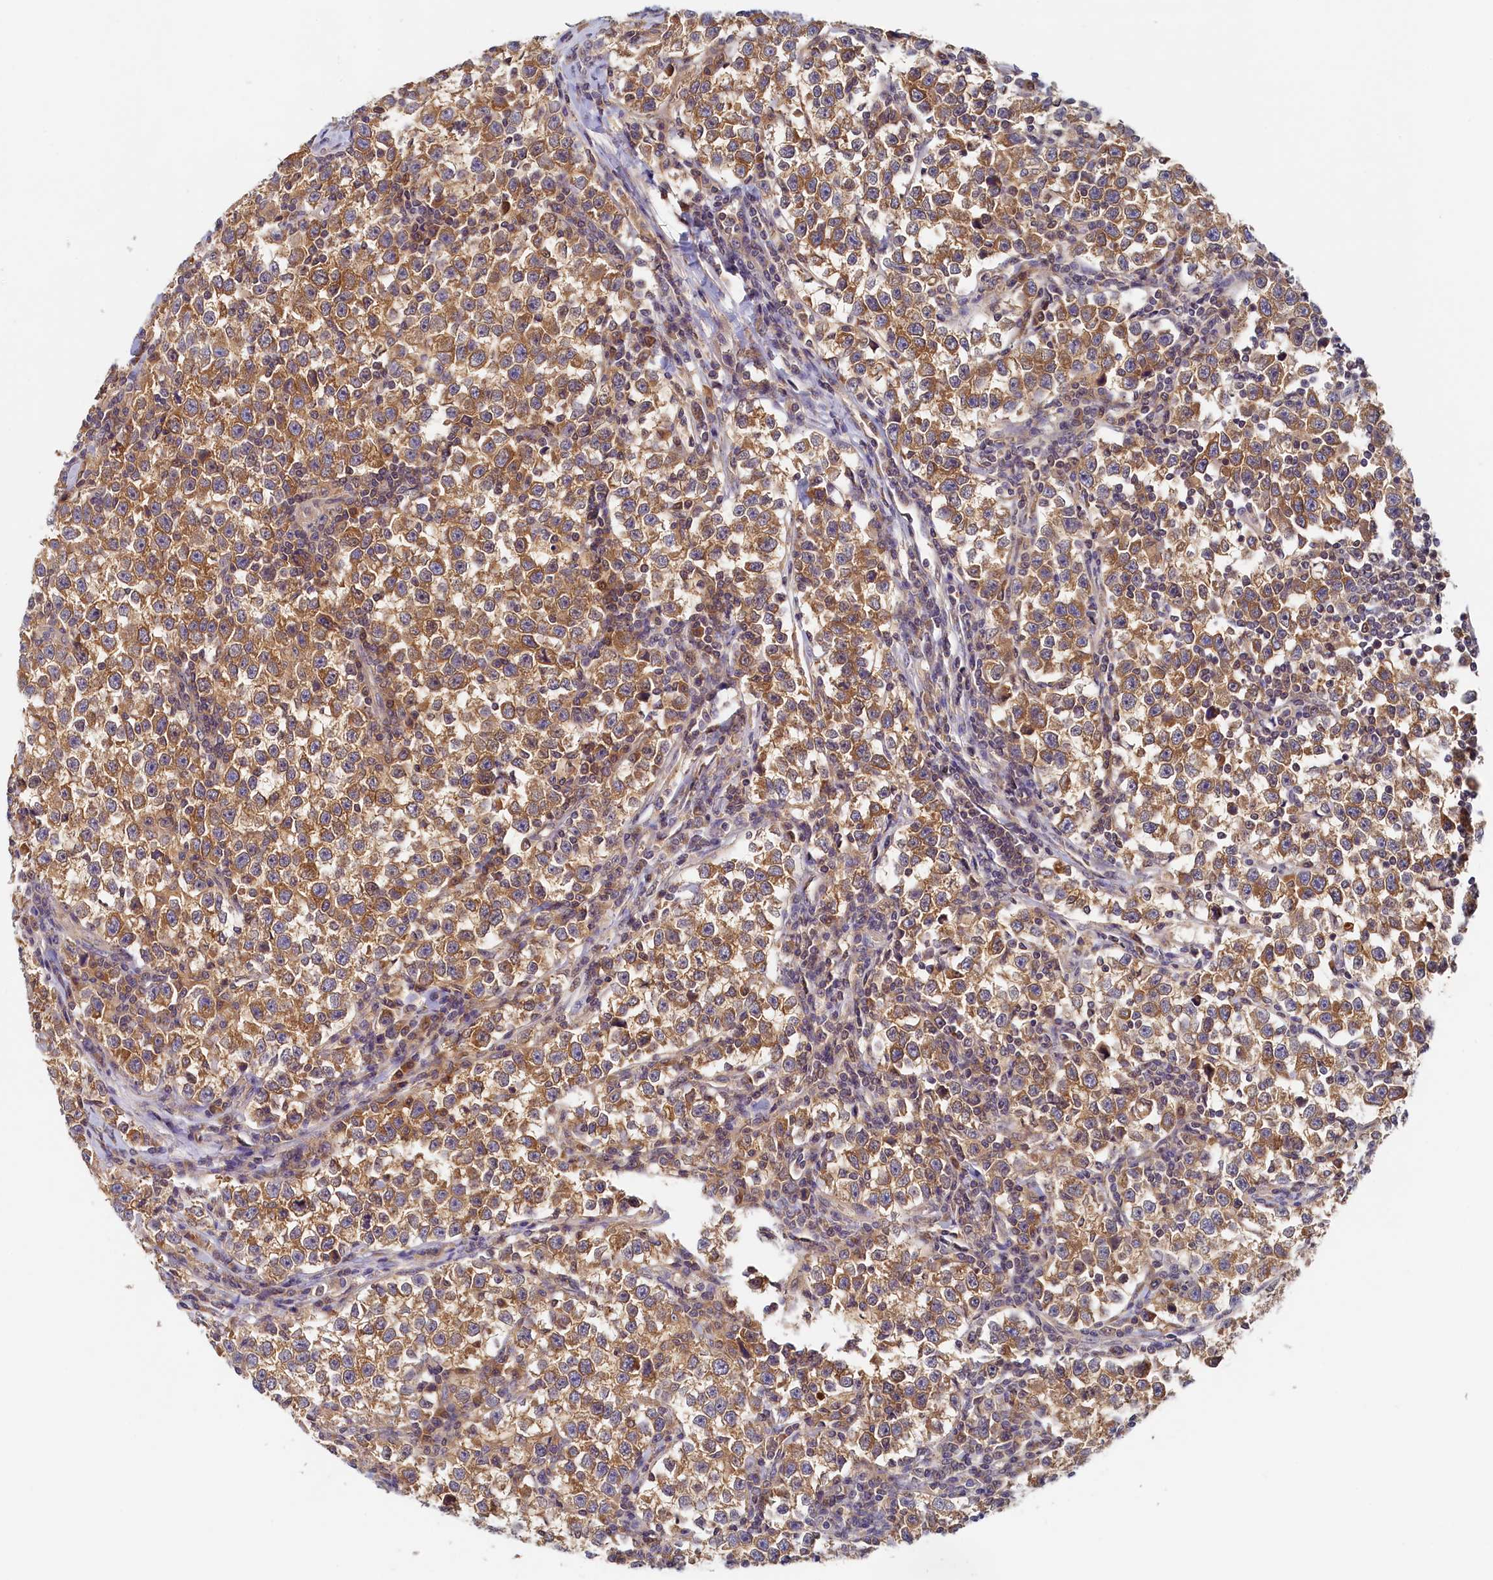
{"staining": {"intensity": "moderate", "quantity": ">75%", "location": "cytoplasmic/membranous"}, "tissue": "testis cancer", "cell_type": "Tumor cells", "image_type": "cancer", "snomed": [{"axis": "morphology", "description": "Normal tissue, NOS"}, {"axis": "morphology", "description": "Seminoma, NOS"}, {"axis": "topography", "description": "Testis"}], "caption": "Protein analysis of testis cancer tissue reveals moderate cytoplasmic/membranous positivity in about >75% of tumor cells.", "gene": "PAAF1", "patient": {"sex": "male", "age": 43}}